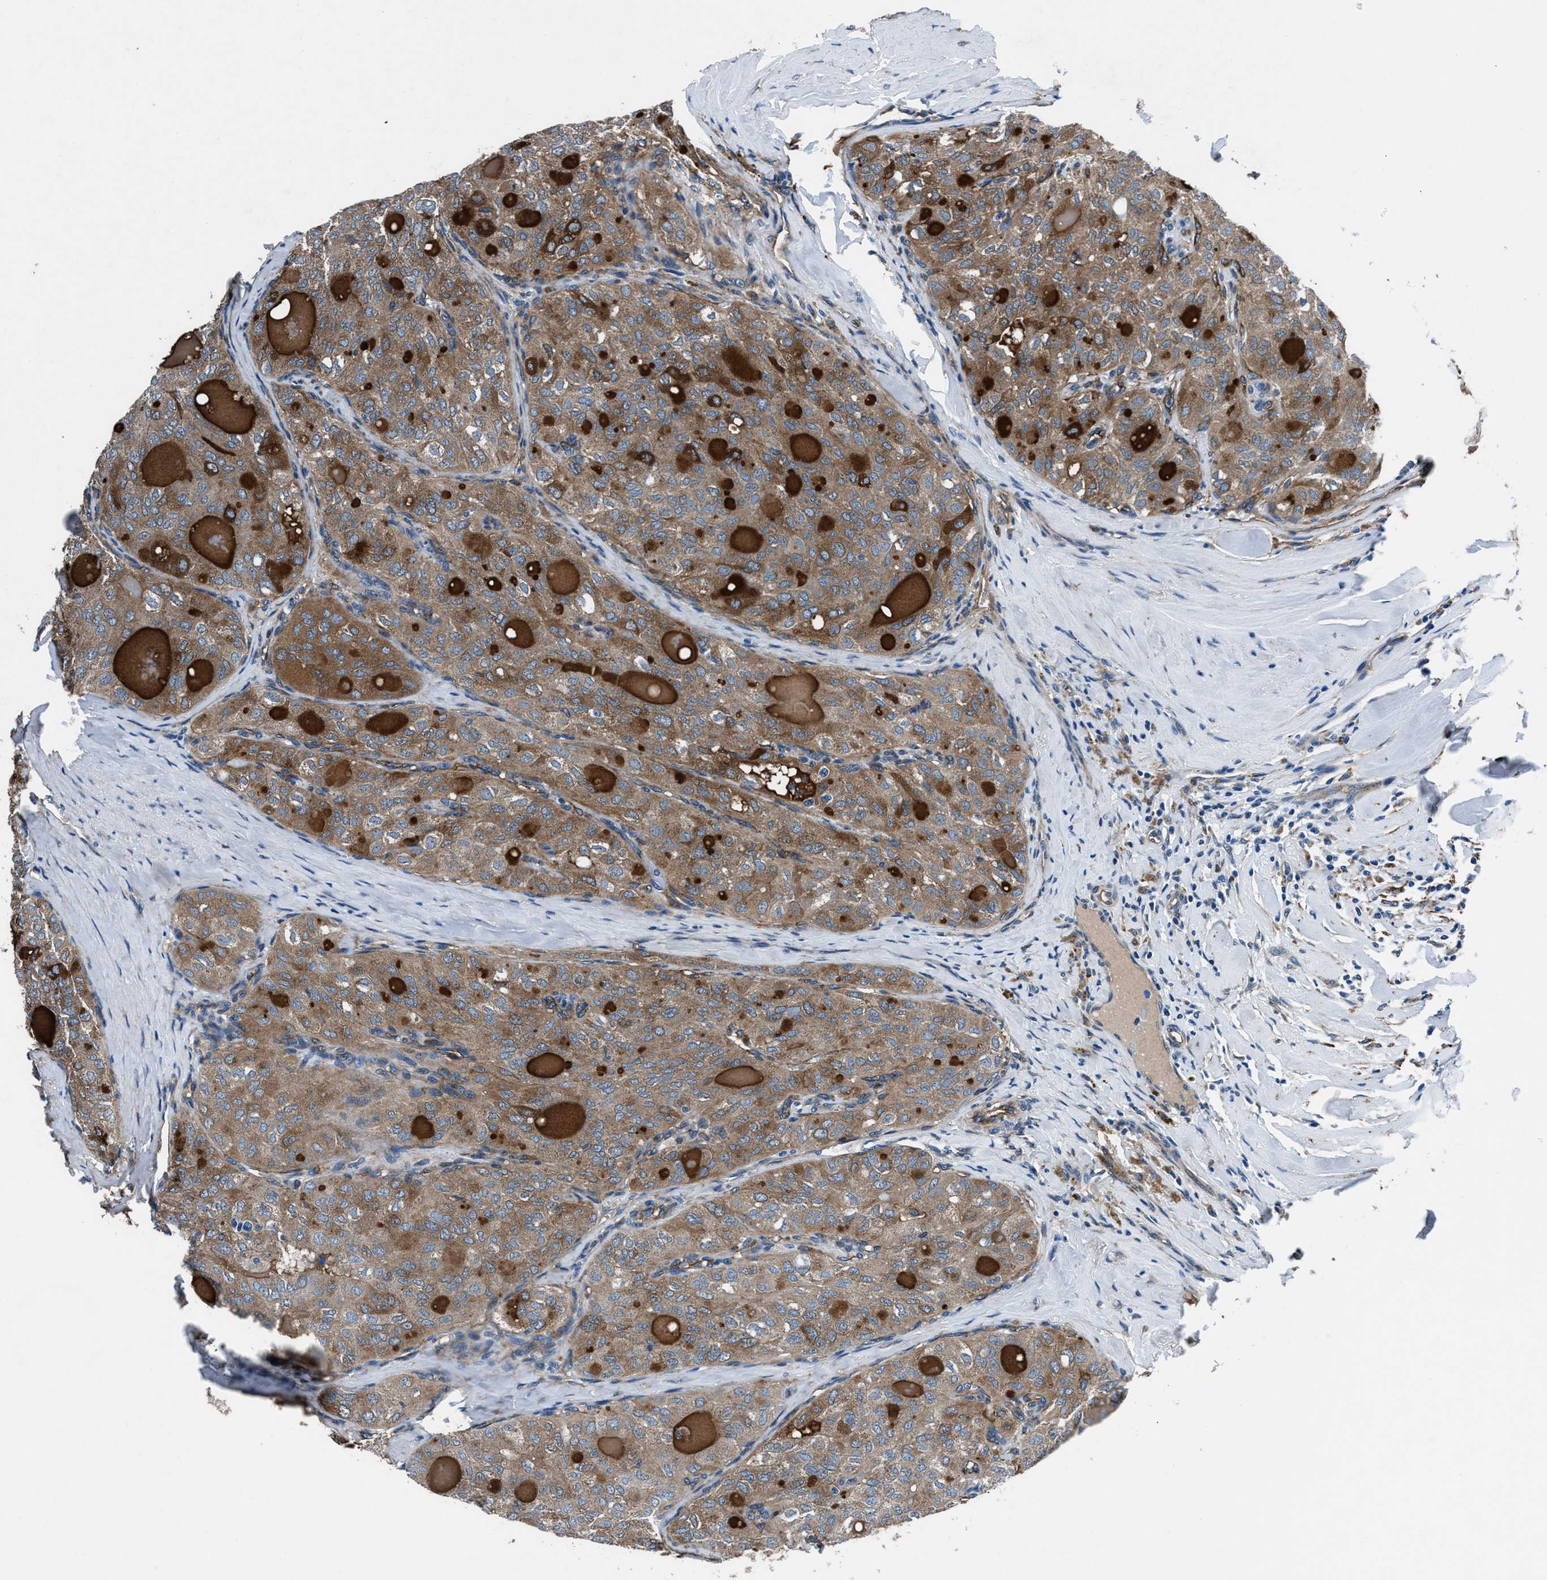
{"staining": {"intensity": "weak", "quantity": ">75%", "location": "cytoplasmic/membranous"}, "tissue": "thyroid cancer", "cell_type": "Tumor cells", "image_type": "cancer", "snomed": [{"axis": "morphology", "description": "Follicular adenoma carcinoma, NOS"}, {"axis": "topography", "description": "Thyroid gland"}], "caption": "This is an image of IHC staining of thyroid follicular adenoma carcinoma, which shows weak expression in the cytoplasmic/membranous of tumor cells.", "gene": "PRTFDC1", "patient": {"sex": "male", "age": 75}}